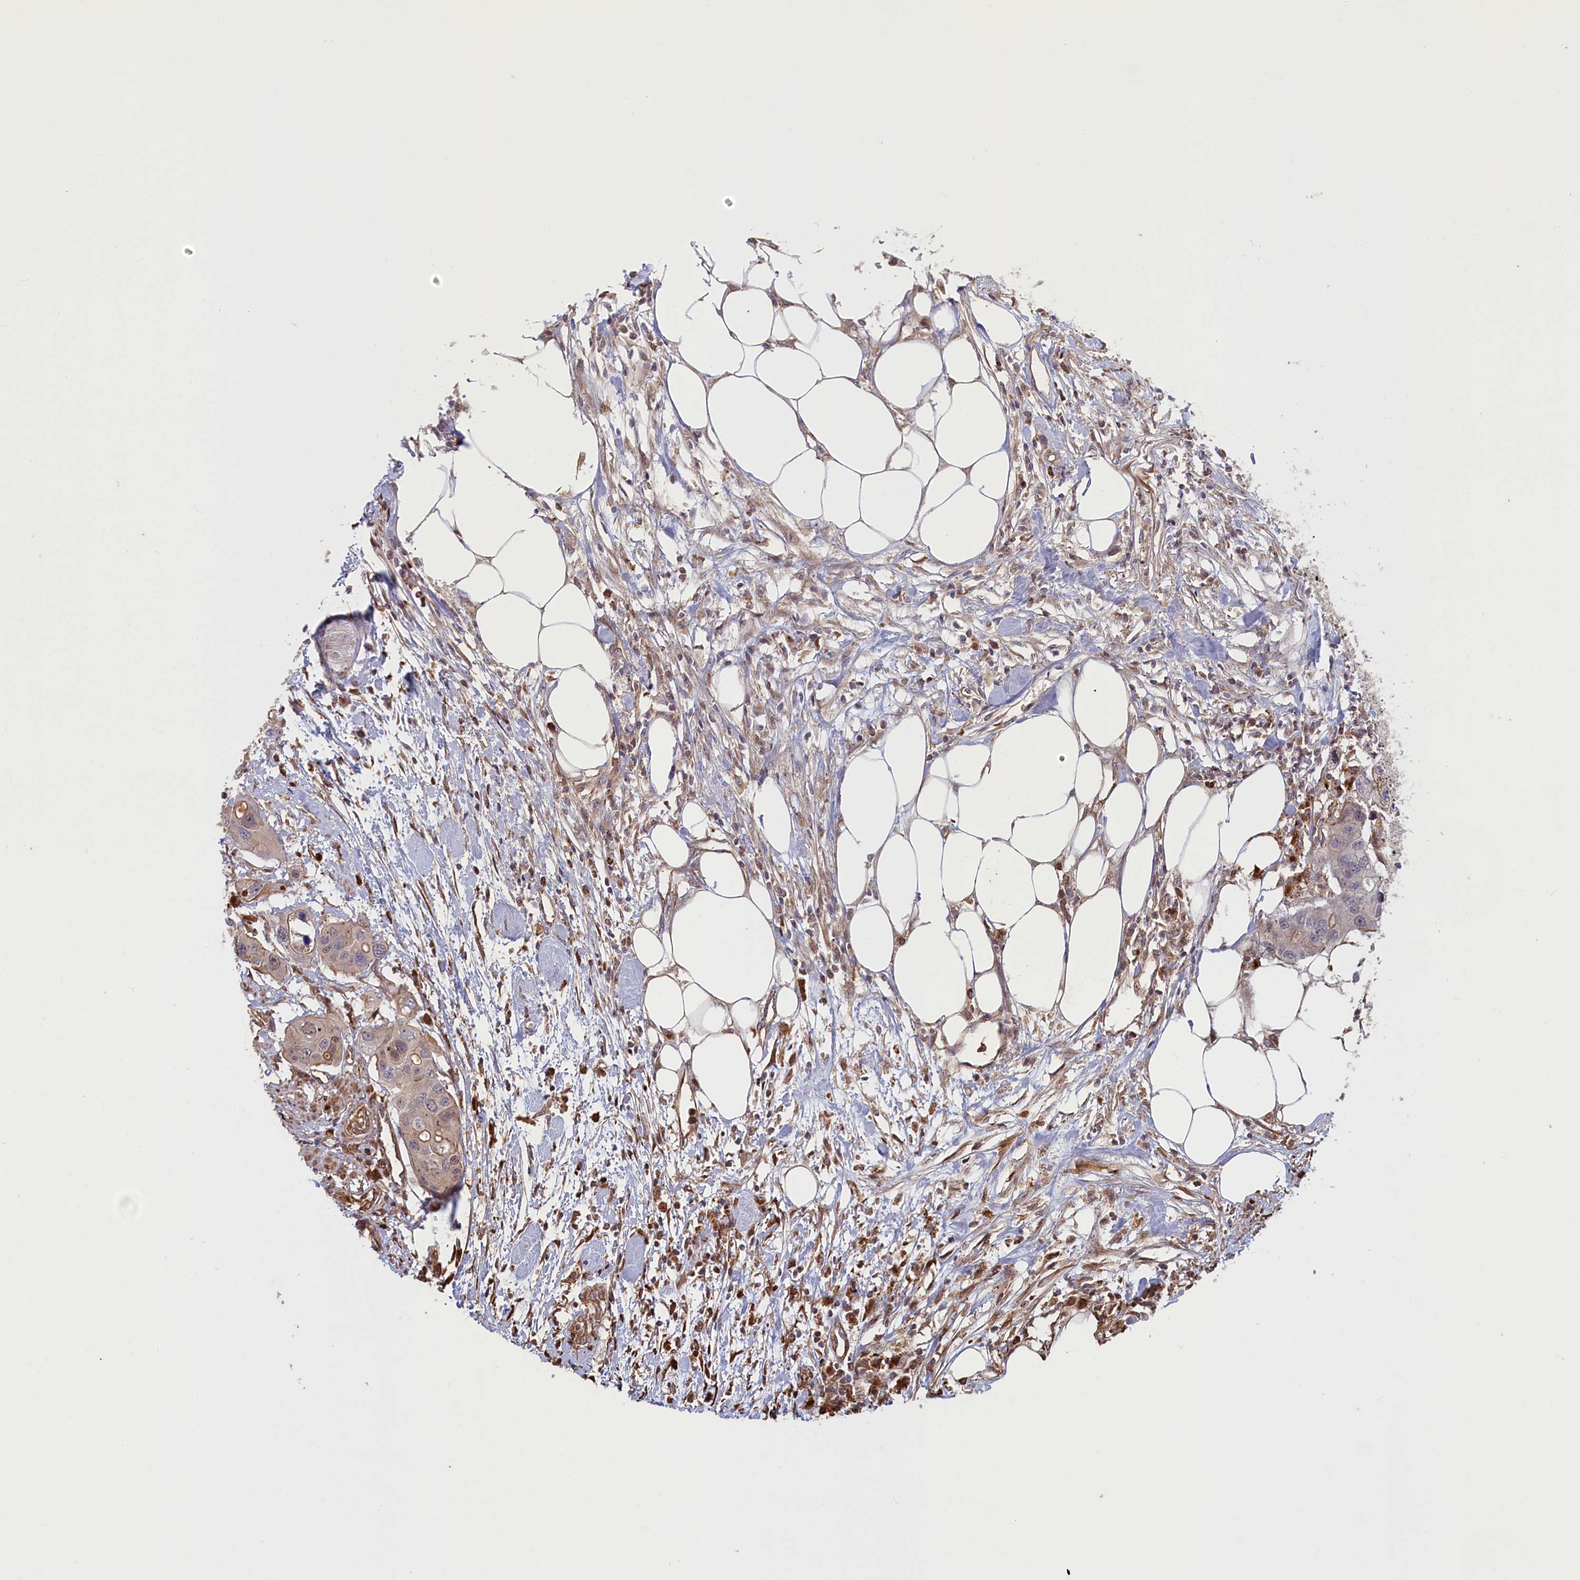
{"staining": {"intensity": "weak", "quantity": "<25%", "location": "cytoplasmic/membranous"}, "tissue": "colorectal cancer", "cell_type": "Tumor cells", "image_type": "cancer", "snomed": [{"axis": "morphology", "description": "Adenocarcinoma, NOS"}, {"axis": "topography", "description": "Colon"}], "caption": "This is a micrograph of IHC staining of colorectal cancer (adenocarcinoma), which shows no staining in tumor cells.", "gene": "RILPL1", "patient": {"sex": "male", "age": 77}}